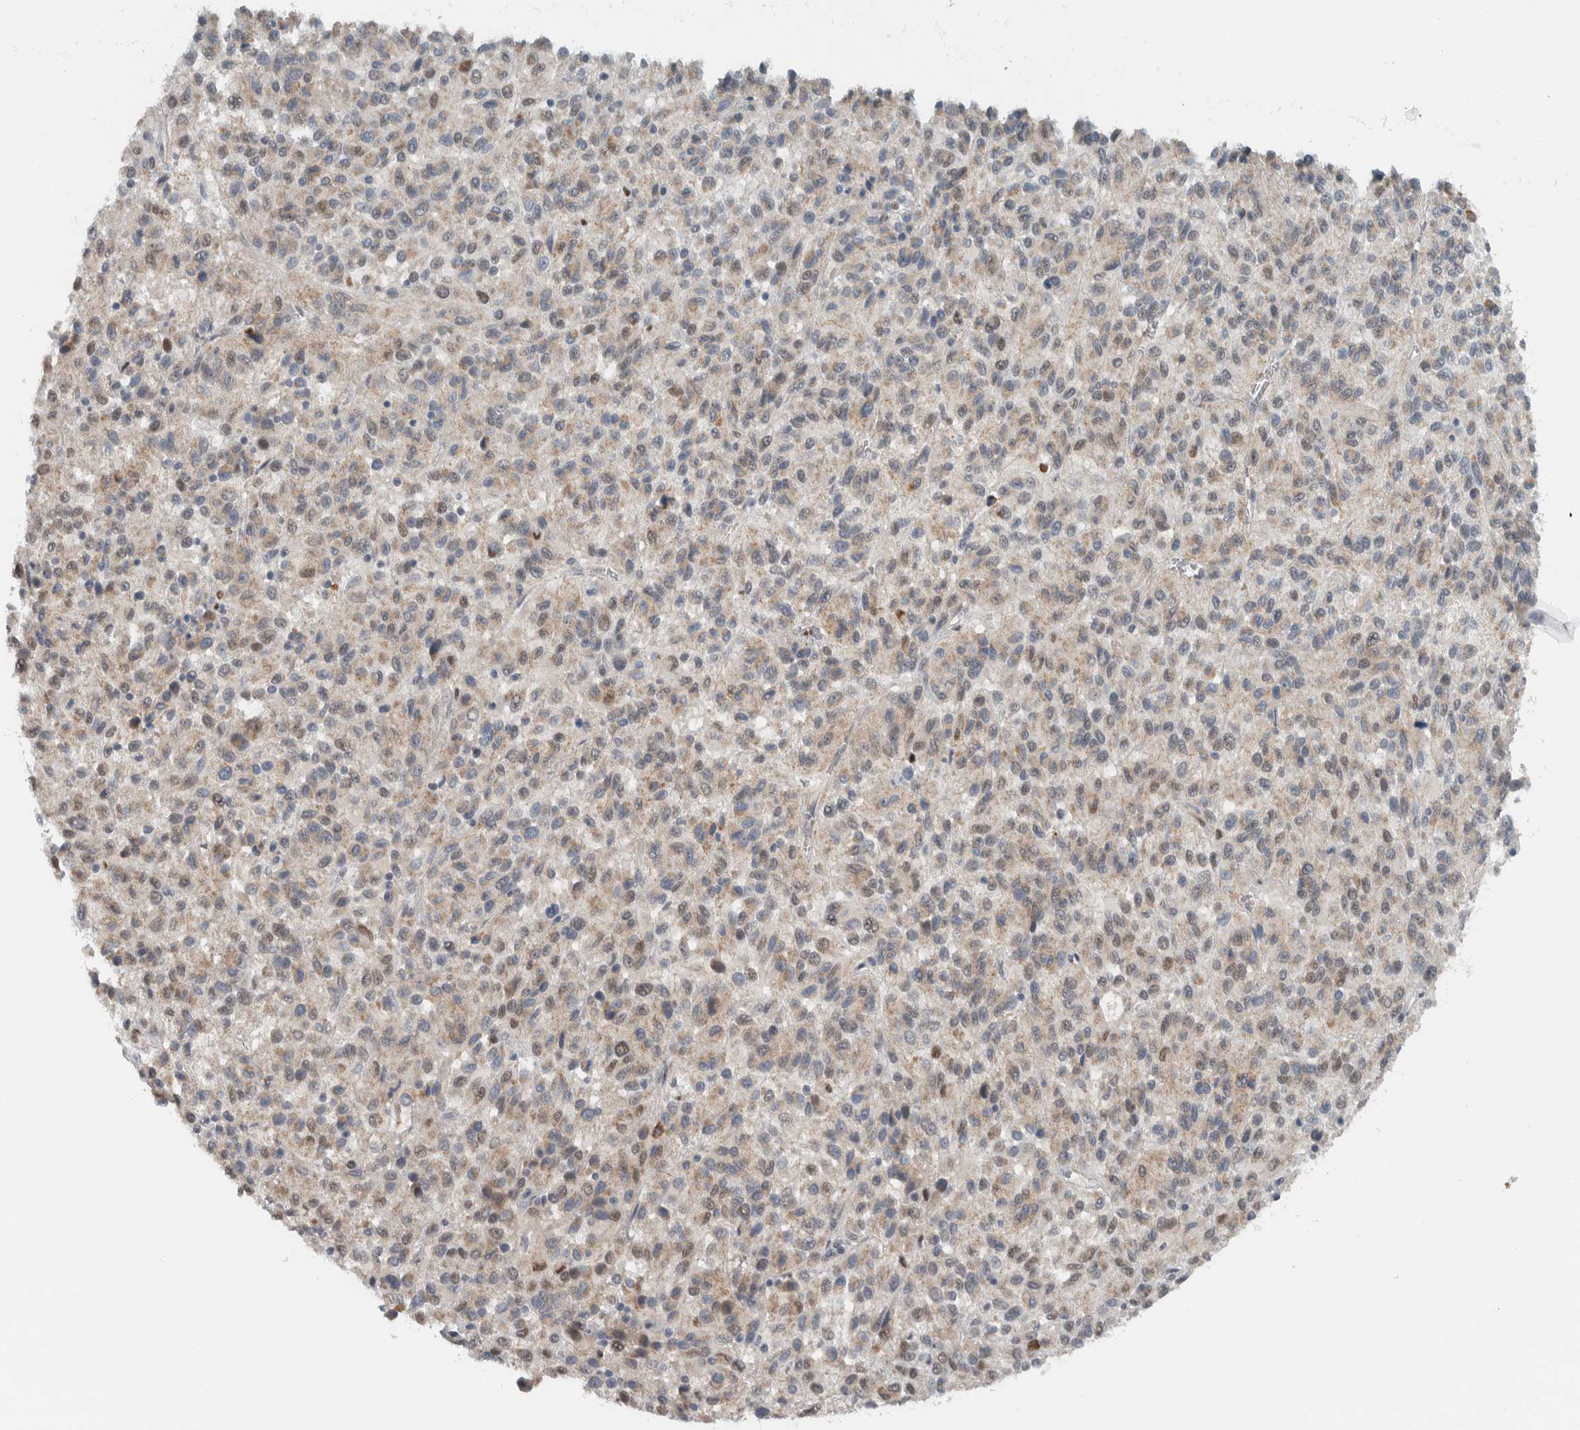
{"staining": {"intensity": "weak", "quantity": ">75%", "location": "cytoplasmic/membranous,nuclear"}, "tissue": "melanoma", "cell_type": "Tumor cells", "image_type": "cancer", "snomed": [{"axis": "morphology", "description": "Malignant melanoma, Metastatic site"}, {"axis": "topography", "description": "Lung"}], "caption": "Melanoma stained with immunohistochemistry (IHC) displays weak cytoplasmic/membranous and nuclear staining in about >75% of tumor cells.", "gene": "ADPRM", "patient": {"sex": "male", "age": 64}}